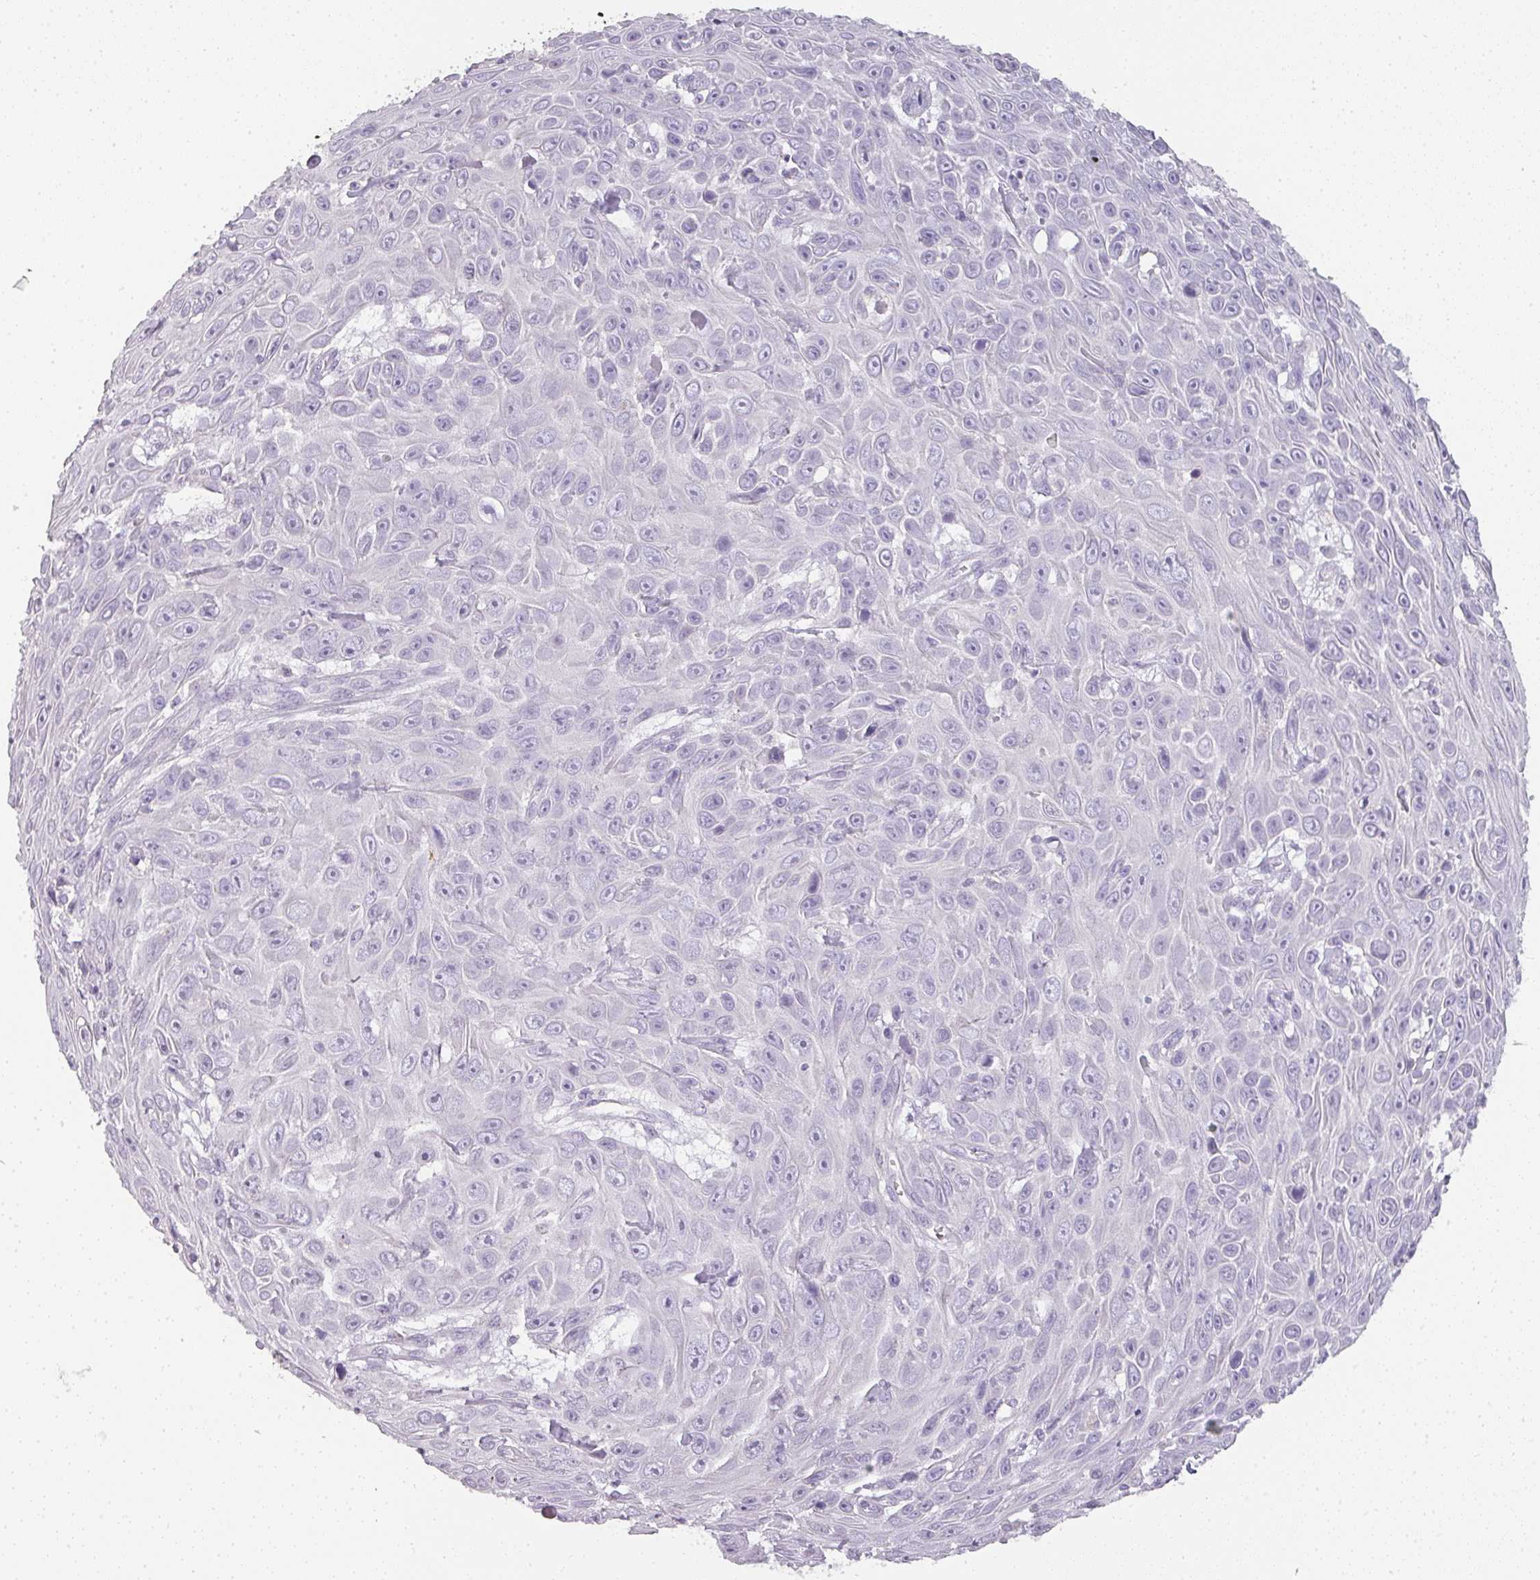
{"staining": {"intensity": "negative", "quantity": "none", "location": "none"}, "tissue": "skin cancer", "cell_type": "Tumor cells", "image_type": "cancer", "snomed": [{"axis": "morphology", "description": "Squamous cell carcinoma, NOS"}, {"axis": "topography", "description": "Skin"}], "caption": "The image demonstrates no staining of tumor cells in squamous cell carcinoma (skin).", "gene": "CAMP", "patient": {"sex": "male", "age": 82}}